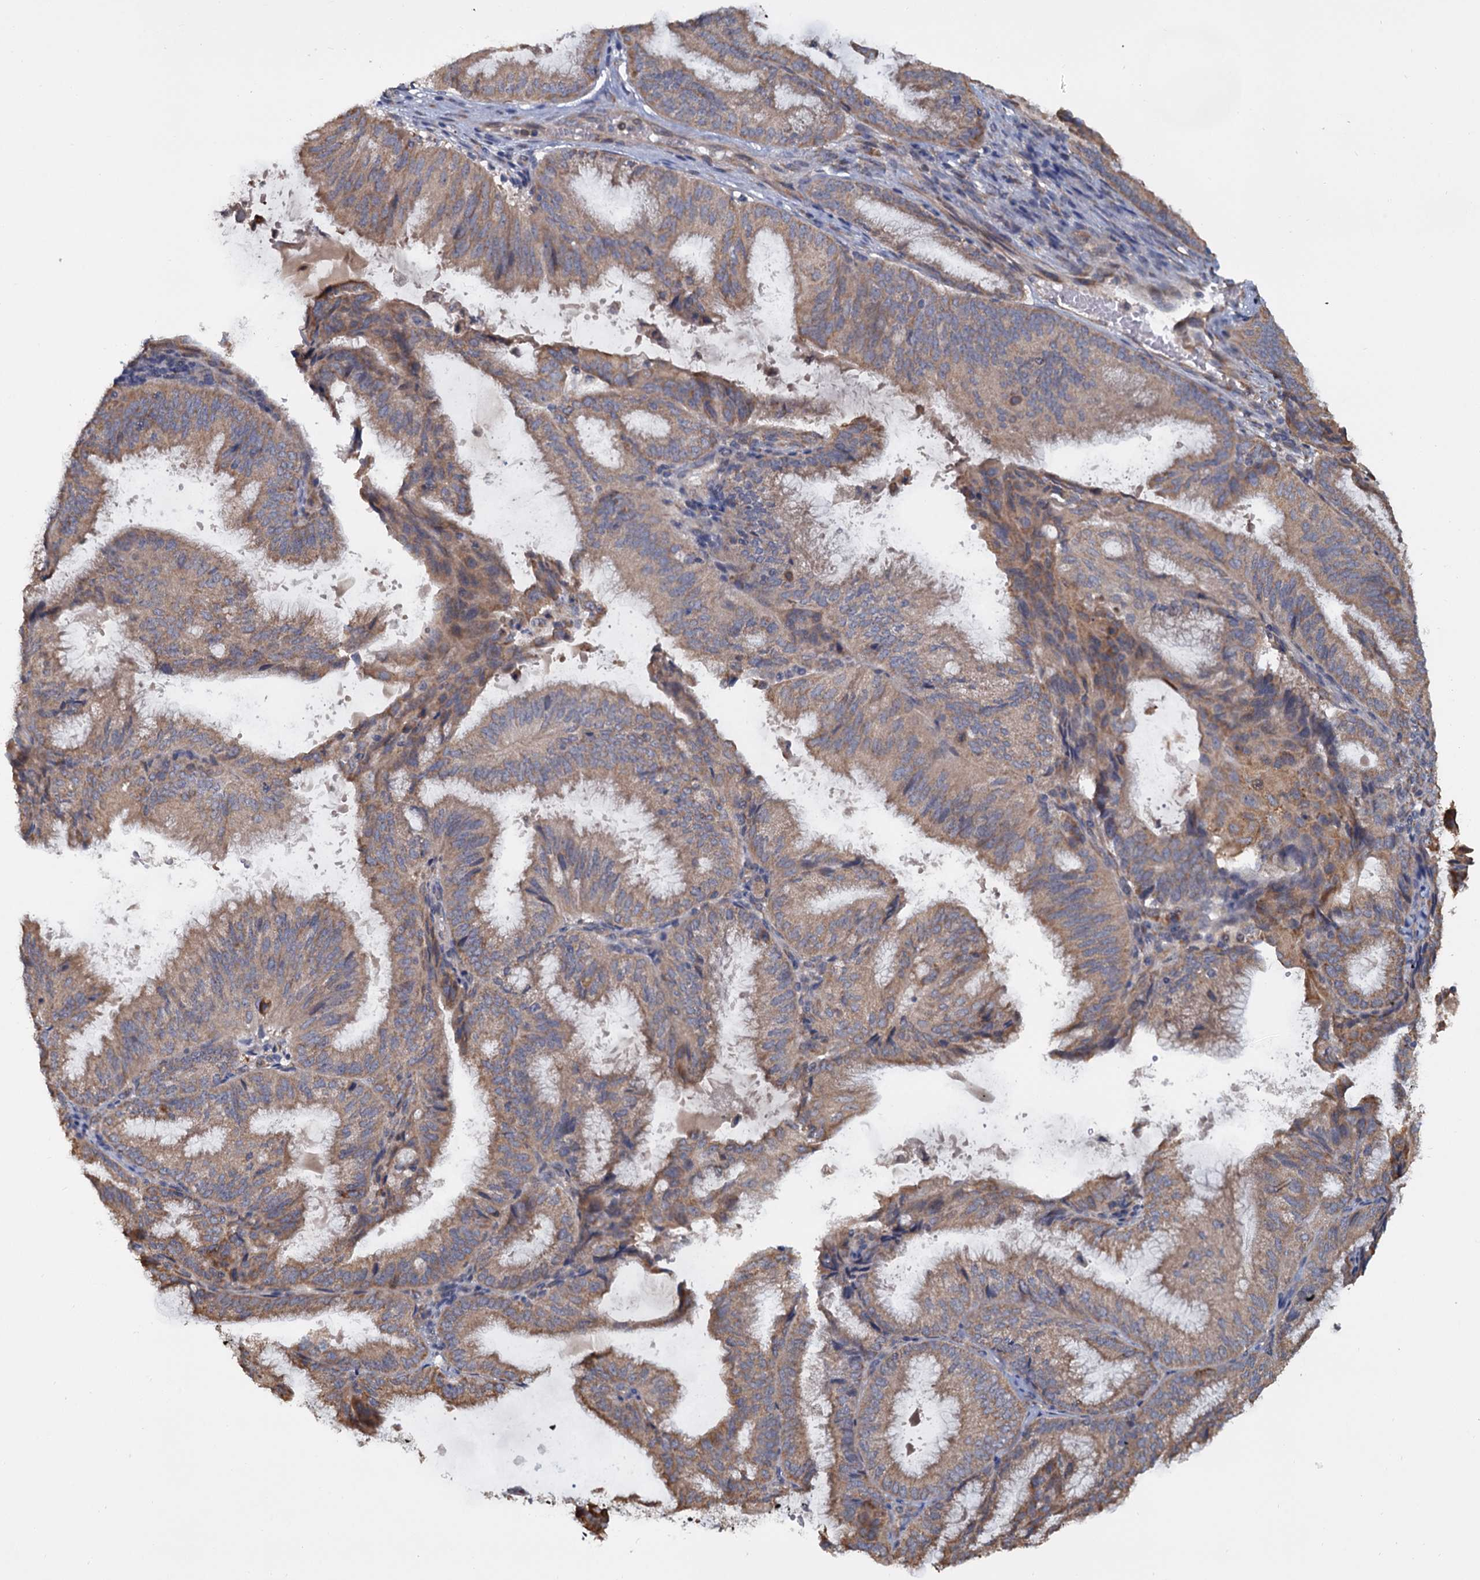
{"staining": {"intensity": "moderate", "quantity": ">75%", "location": "cytoplasmic/membranous"}, "tissue": "endometrial cancer", "cell_type": "Tumor cells", "image_type": "cancer", "snomed": [{"axis": "morphology", "description": "Adenocarcinoma, NOS"}, {"axis": "topography", "description": "Endometrium"}], "caption": "IHC of human adenocarcinoma (endometrial) shows medium levels of moderate cytoplasmic/membranous positivity in about >75% of tumor cells. (brown staining indicates protein expression, while blue staining denotes nuclei).", "gene": "LRRC51", "patient": {"sex": "female", "age": 49}}